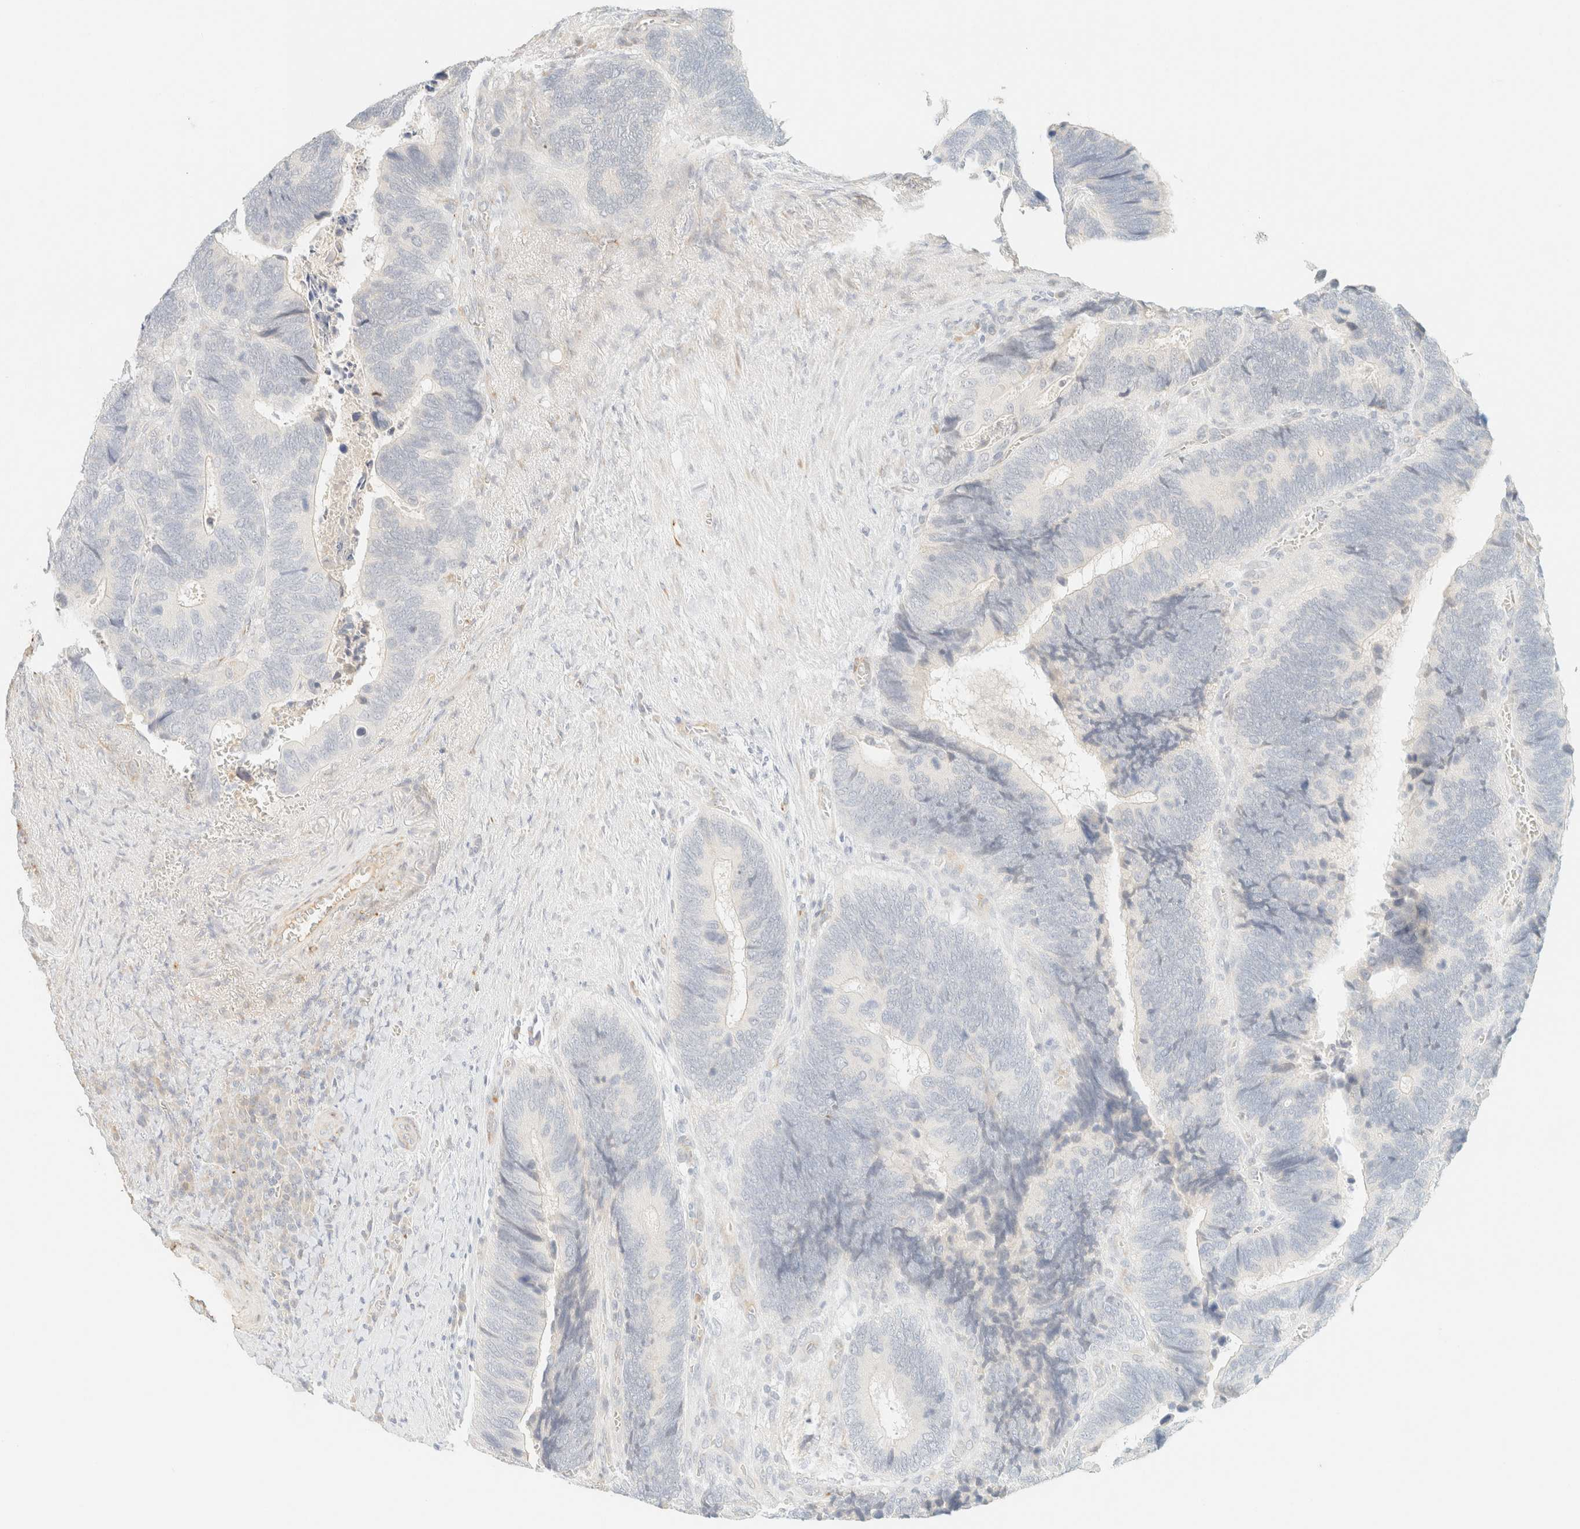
{"staining": {"intensity": "negative", "quantity": "none", "location": "none"}, "tissue": "colorectal cancer", "cell_type": "Tumor cells", "image_type": "cancer", "snomed": [{"axis": "morphology", "description": "Adenocarcinoma, NOS"}, {"axis": "topography", "description": "Colon"}], "caption": "This is an immunohistochemistry (IHC) micrograph of human colorectal adenocarcinoma. There is no expression in tumor cells.", "gene": "SPARCL1", "patient": {"sex": "male", "age": 72}}